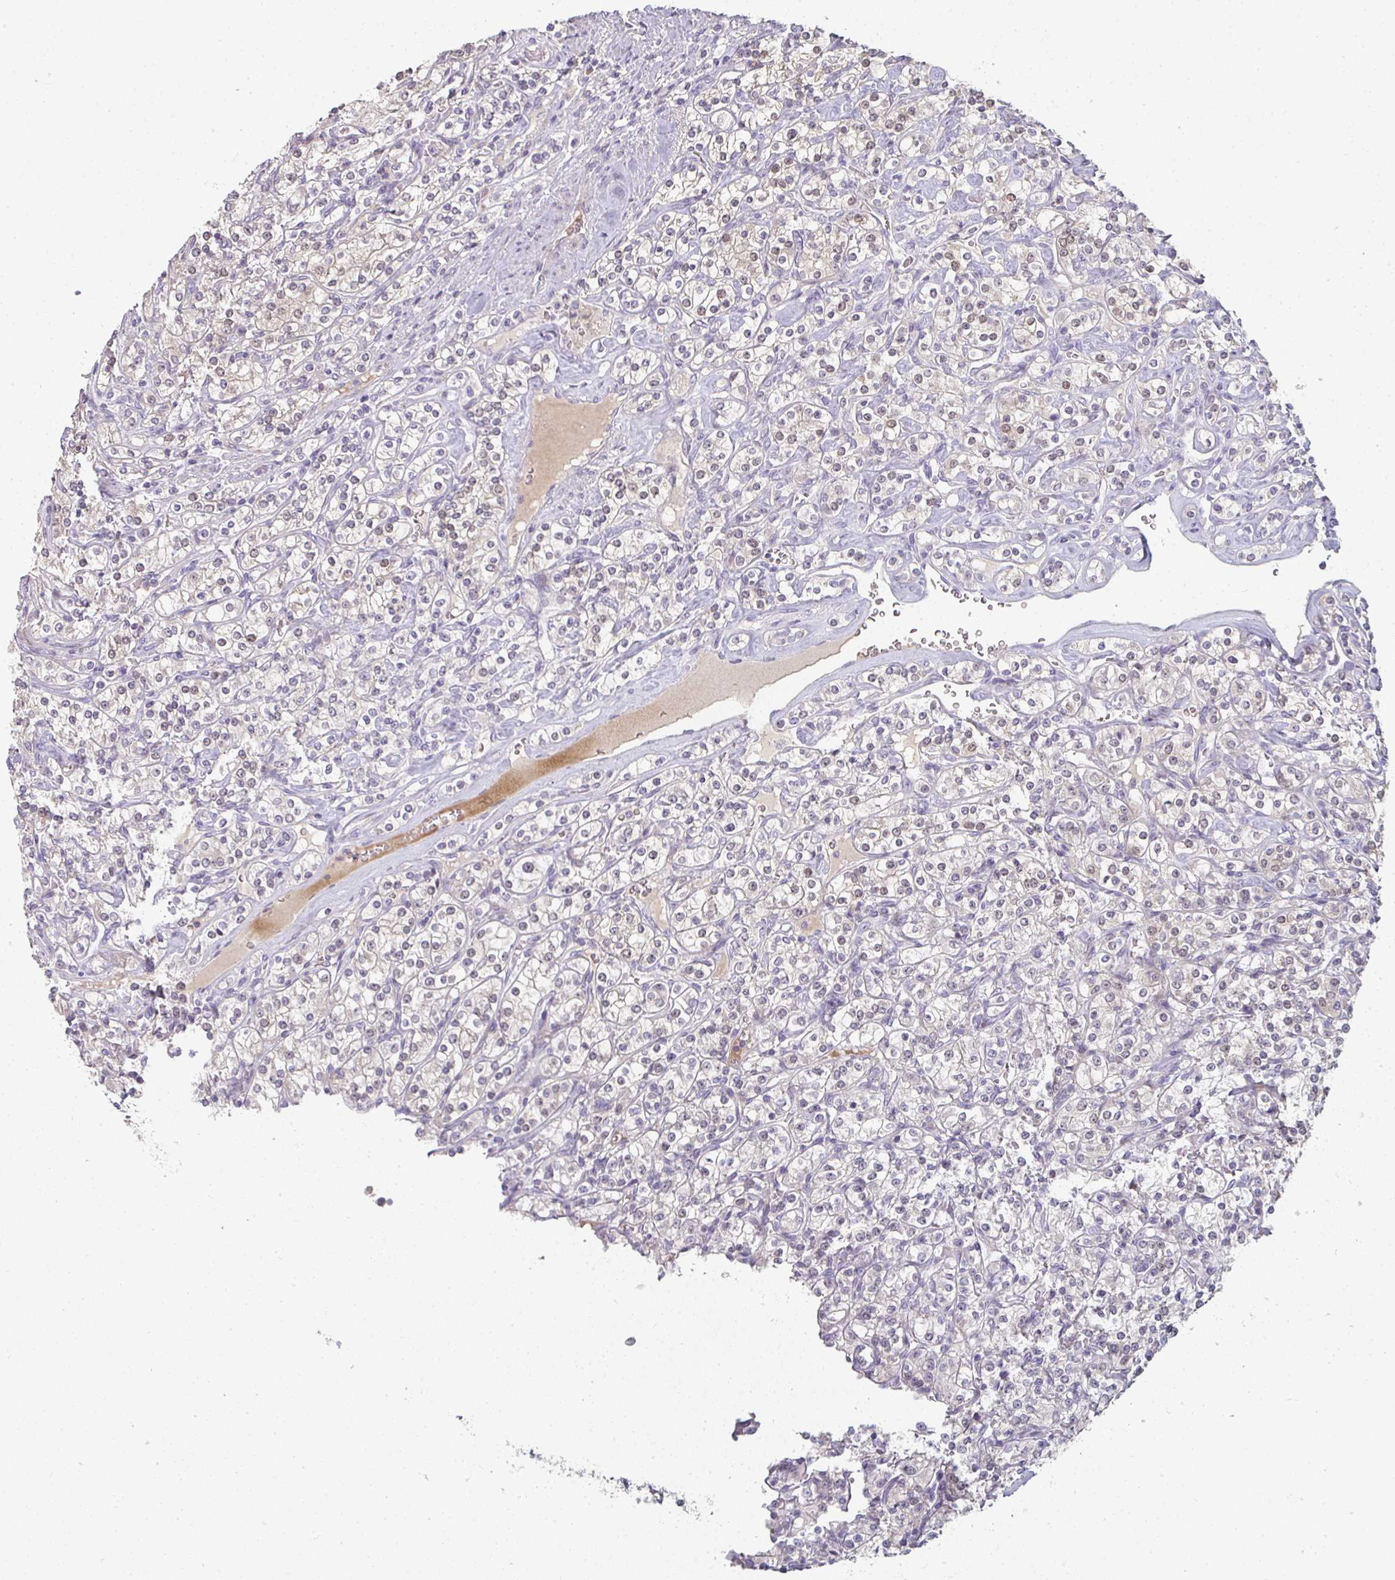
{"staining": {"intensity": "weak", "quantity": "25%-75%", "location": "nuclear"}, "tissue": "renal cancer", "cell_type": "Tumor cells", "image_type": "cancer", "snomed": [{"axis": "morphology", "description": "Adenocarcinoma, NOS"}, {"axis": "topography", "description": "Kidney"}], "caption": "Adenocarcinoma (renal) tissue reveals weak nuclear staining in about 25%-75% of tumor cells, visualized by immunohistochemistry.", "gene": "A1CF", "patient": {"sex": "male", "age": 77}}